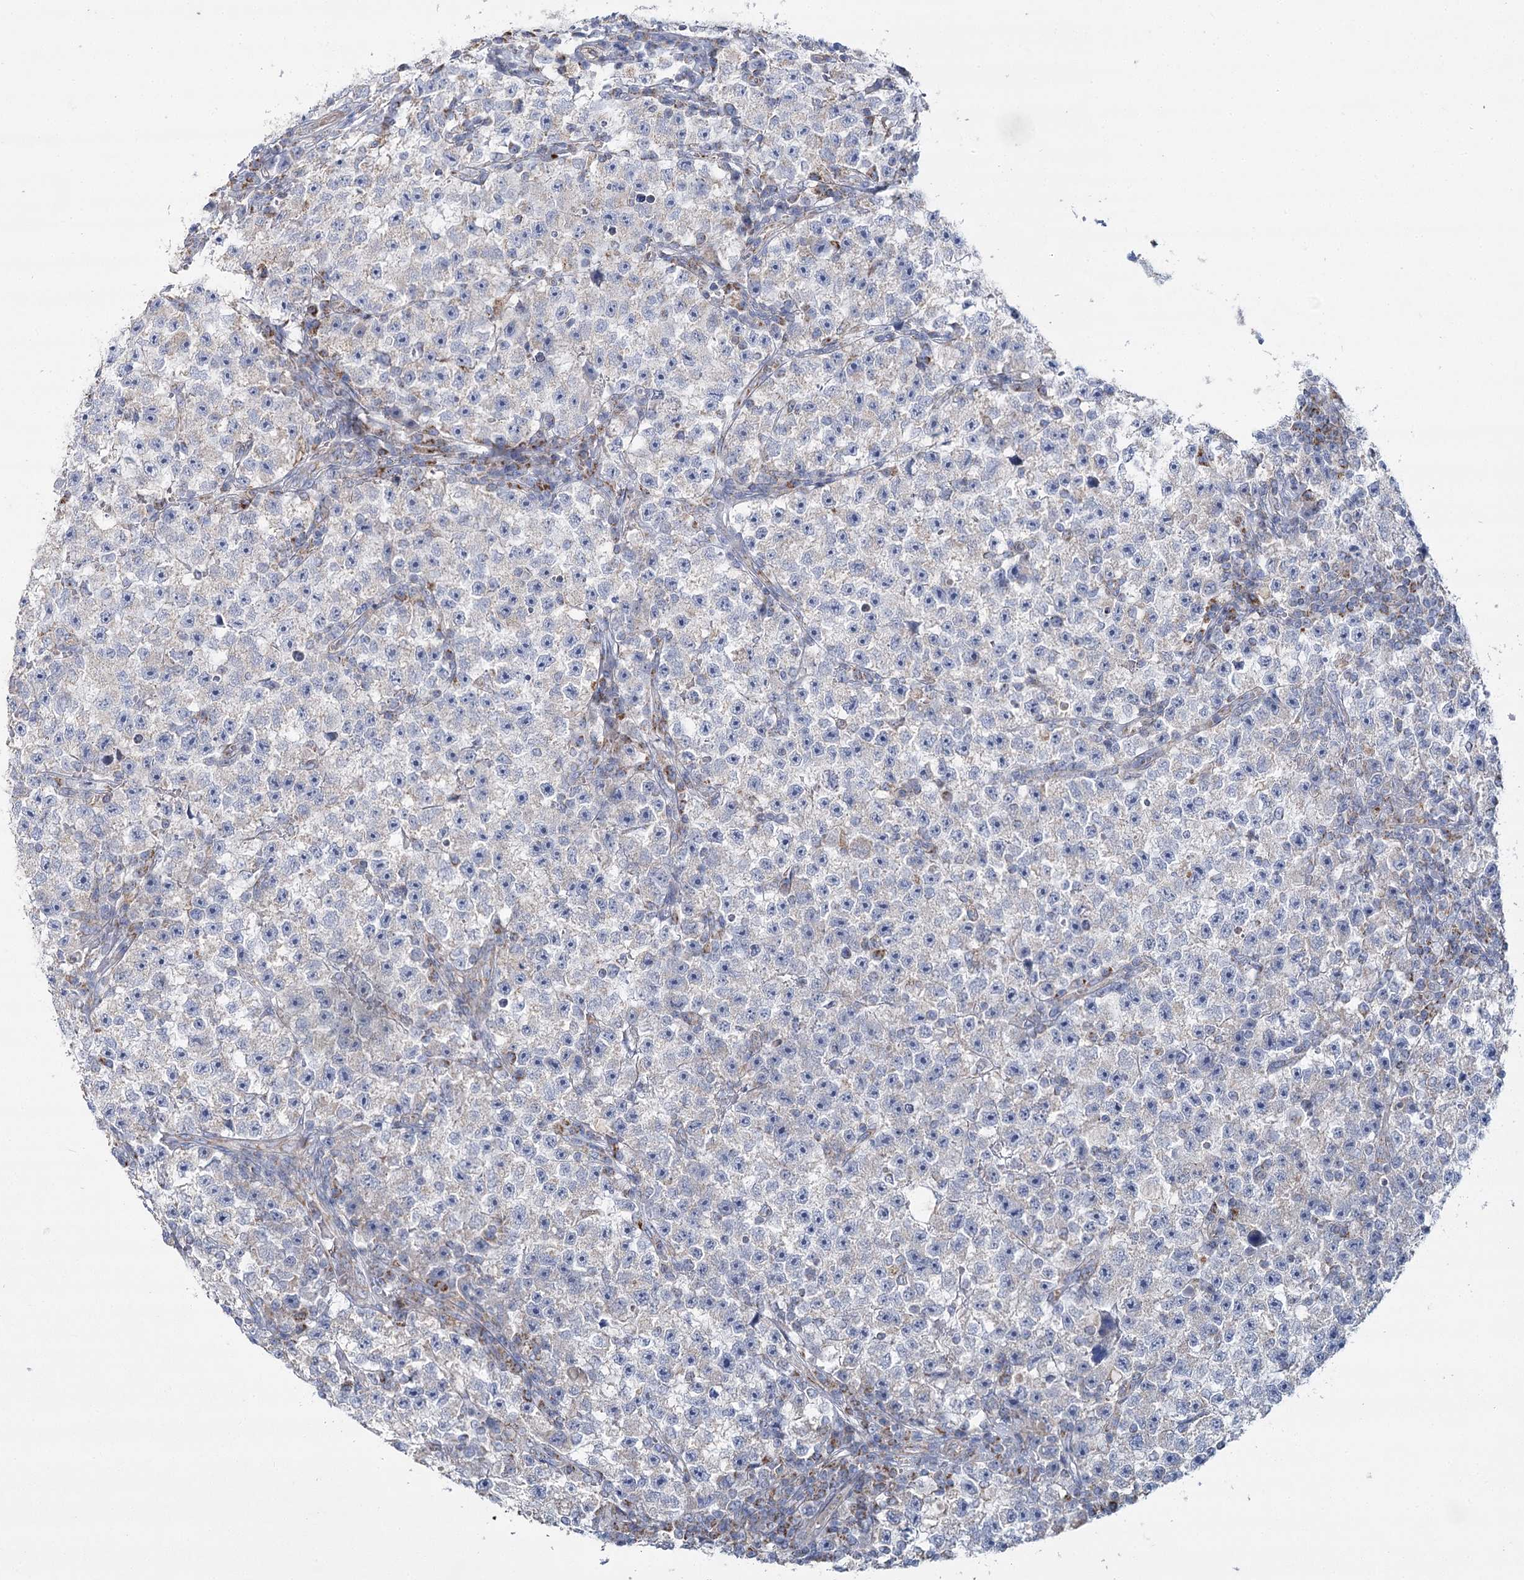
{"staining": {"intensity": "negative", "quantity": "none", "location": "none"}, "tissue": "testis cancer", "cell_type": "Tumor cells", "image_type": "cancer", "snomed": [{"axis": "morphology", "description": "Seminoma, NOS"}, {"axis": "topography", "description": "Testis"}], "caption": "Immunohistochemistry micrograph of testis cancer (seminoma) stained for a protein (brown), which exhibits no staining in tumor cells. The staining is performed using DAB (3,3'-diaminobenzidine) brown chromogen with nuclei counter-stained in using hematoxylin.", "gene": "SNX7", "patient": {"sex": "male", "age": 22}}